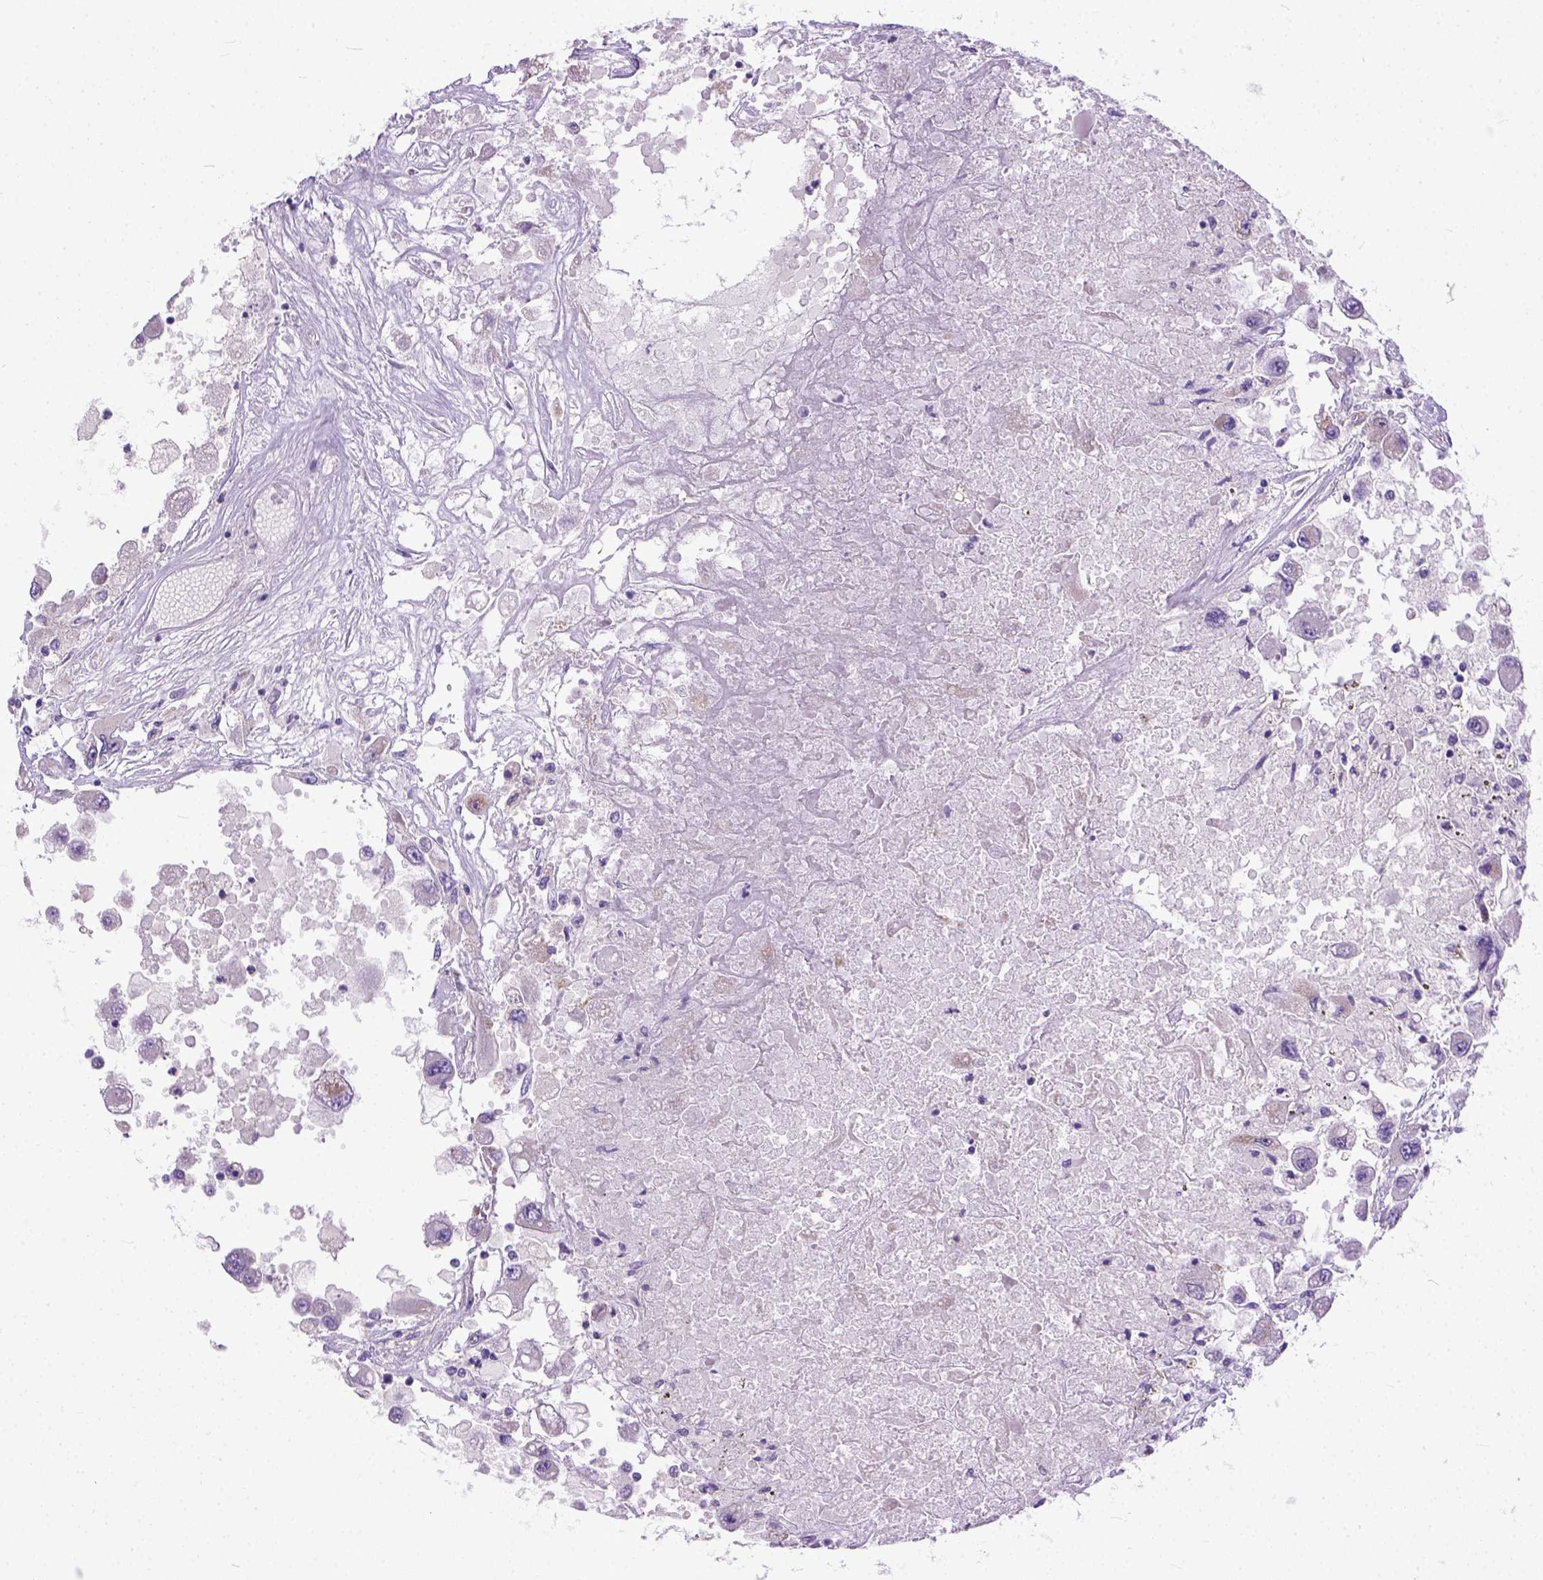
{"staining": {"intensity": "negative", "quantity": "none", "location": "none"}, "tissue": "renal cancer", "cell_type": "Tumor cells", "image_type": "cancer", "snomed": [{"axis": "morphology", "description": "Adenocarcinoma, NOS"}, {"axis": "topography", "description": "Kidney"}], "caption": "Tumor cells are negative for brown protein staining in renal cancer.", "gene": "PLK5", "patient": {"sex": "female", "age": 67}}